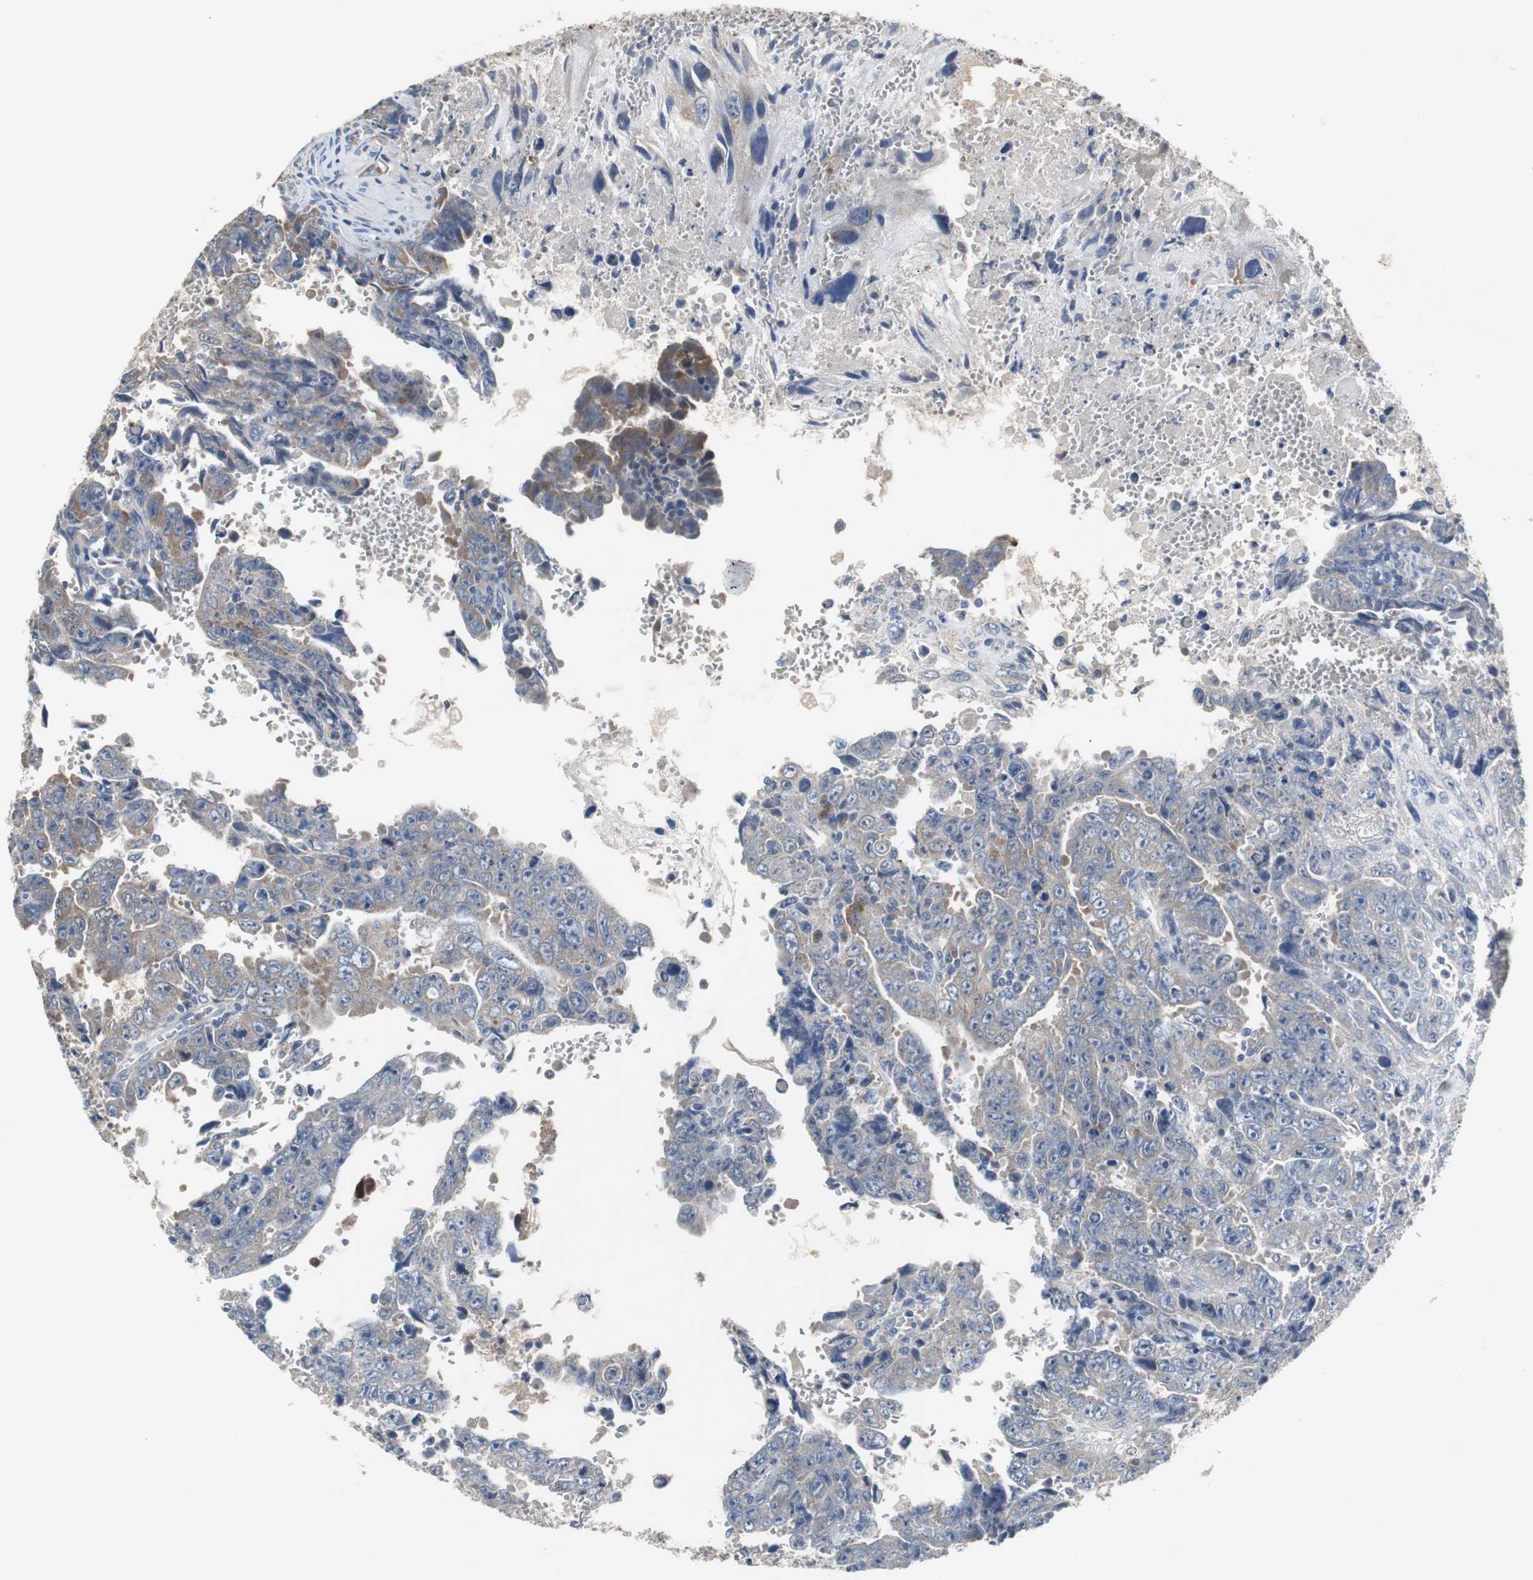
{"staining": {"intensity": "moderate", "quantity": "25%-75%", "location": "cytoplasmic/membranous"}, "tissue": "testis cancer", "cell_type": "Tumor cells", "image_type": "cancer", "snomed": [{"axis": "morphology", "description": "Carcinoma, Embryonal, NOS"}, {"axis": "topography", "description": "Testis"}], "caption": "Protein expression analysis of testis cancer displays moderate cytoplasmic/membranous expression in about 25%-75% of tumor cells. (DAB (3,3'-diaminobenzidine) IHC with brightfield microscopy, high magnification).", "gene": "CALB2", "patient": {"sex": "male", "age": 28}}